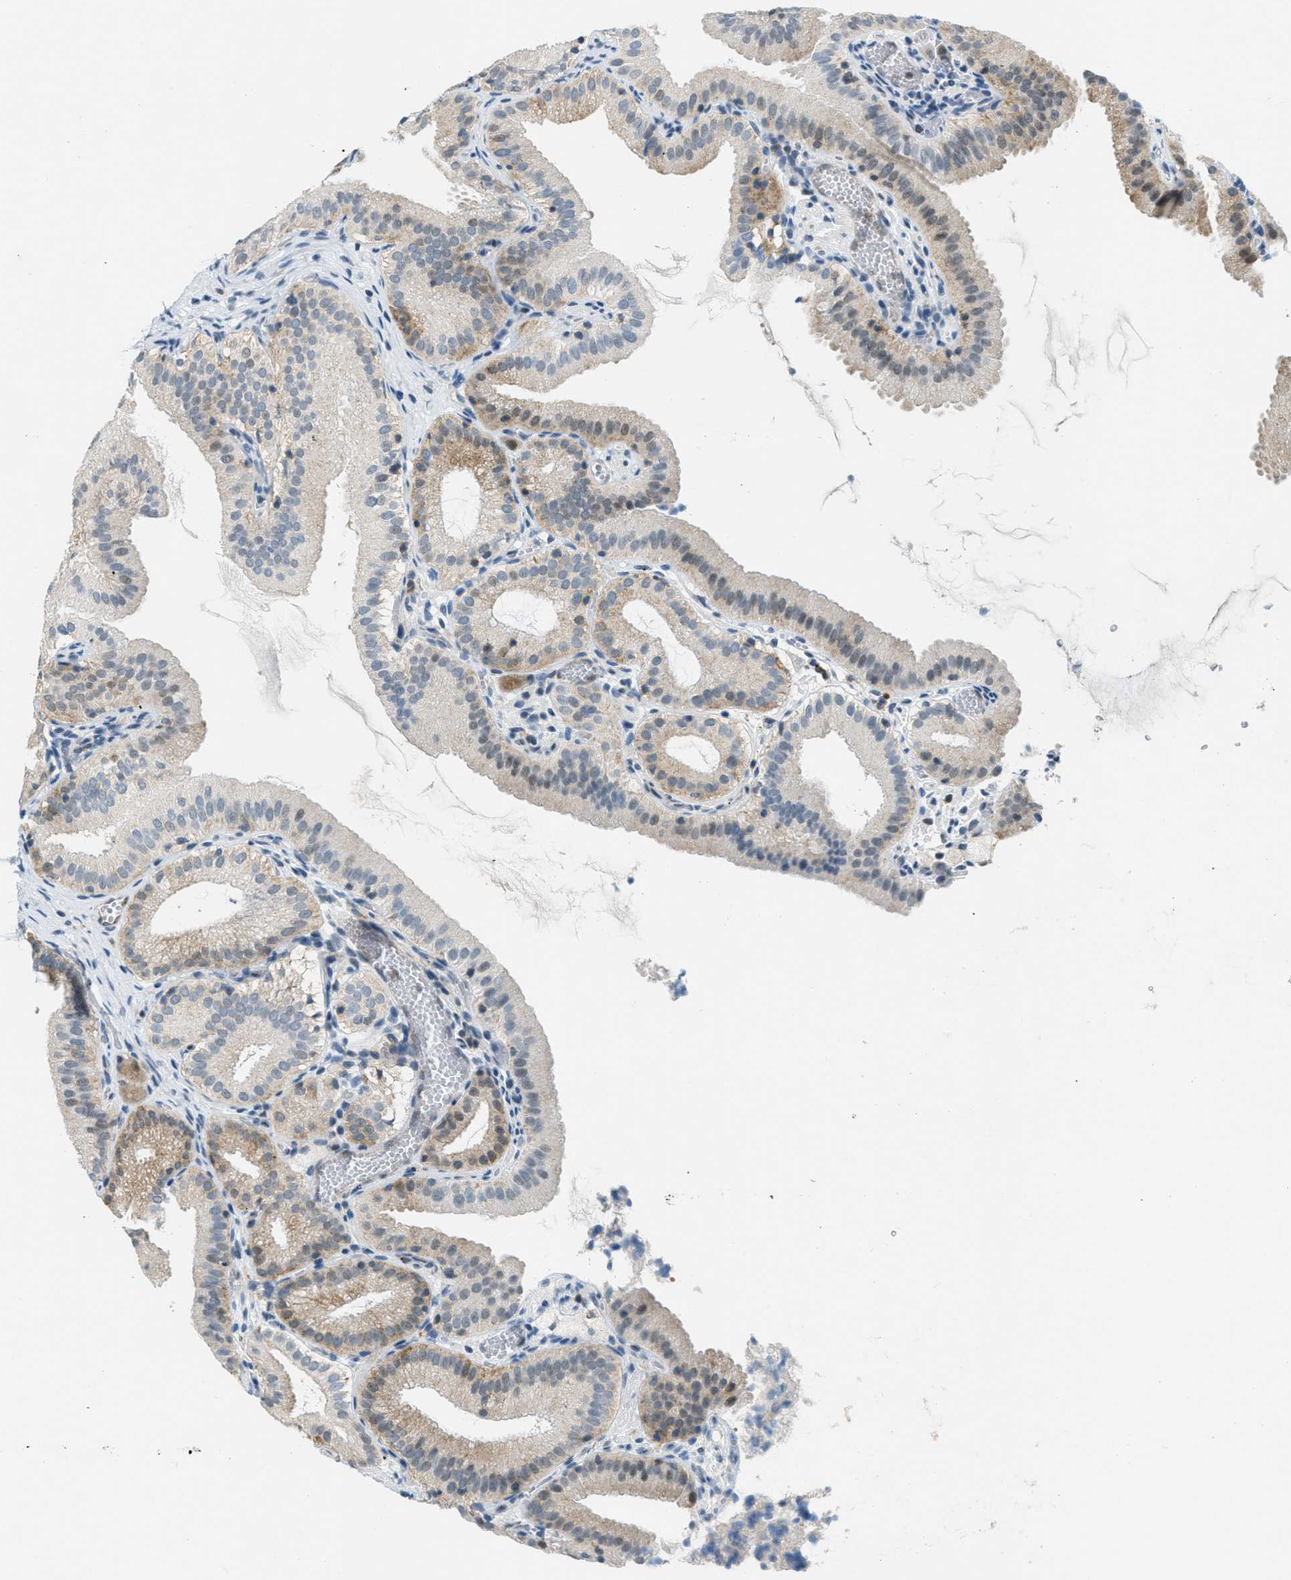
{"staining": {"intensity": "weak", "quantity": "25%-75%", "location": "cytoplasmic/membranous"}, "tissue": "gallbladder", "cell_type": "Glandular cells", "image_type": "normal", "snomed": [{"axis": "morphology", "description": "Normal tissue, NOS"}, {"axis": "topography", "description": "Gallbladder"}], "caption": "Human gallbladder stained with a brown dye displays weak cytoplasmic/membranous positive staining in approximately 25%-75% of glandular cells.", "gene": "FYN", "patient": {"sex": "male", "age": 54}}